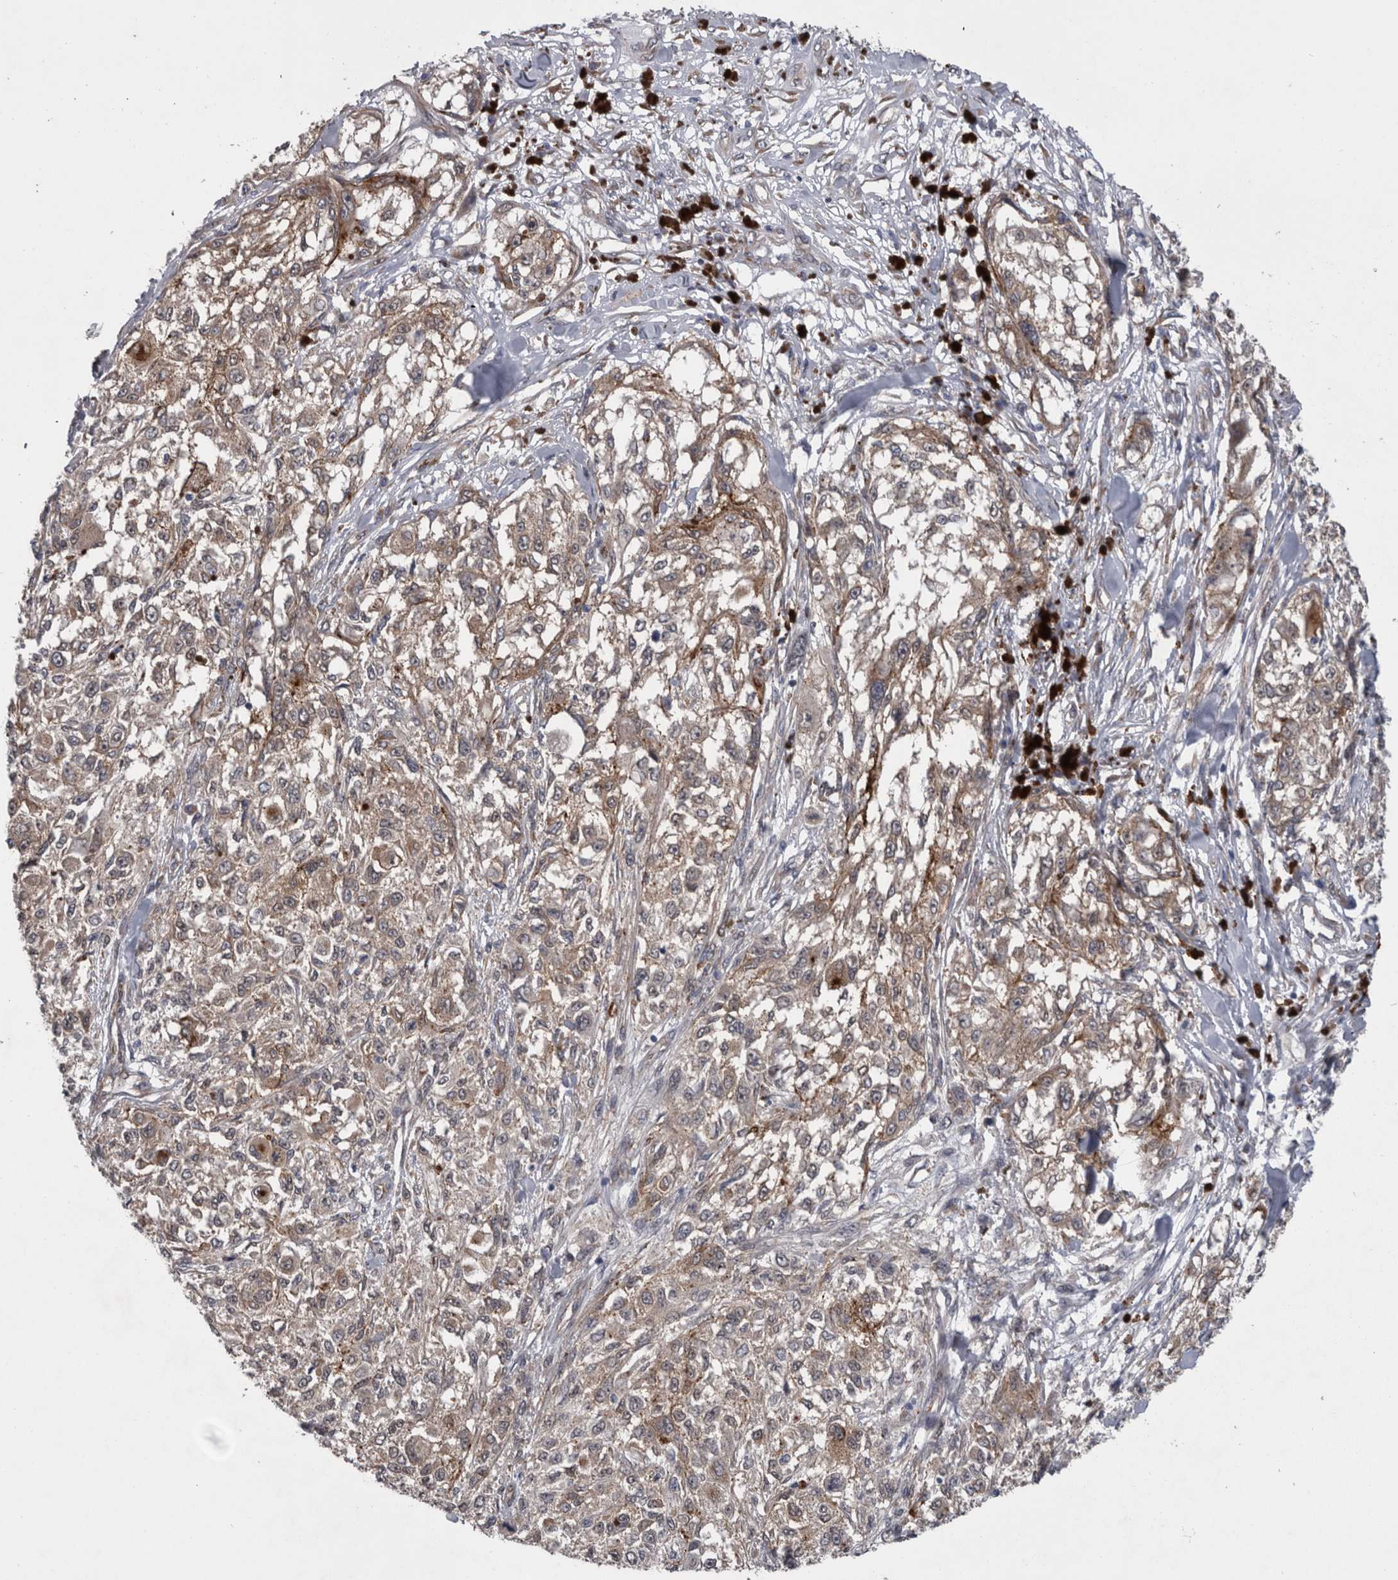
{"staining": {"intensity": "weak", "quantity": ">75%", "location": "cytoplasmic/membranous"}, "tissue": "melanoma", "cell_type": "Tumor cells", "image_type": "cancer", "snomed": [{"axis": "morphology", "description": "Necrosis, NOS"}, {"axis": "morphology", "description": "Malignant melanoma, NOS"}, {"axis": "topography", "description": "Skin"}], "caption": "Immunohistochemical staining of malignant melanoma demonstrates low levels of weak cytoplasmic/membranous expression in about >75% of tumor cells.", "gene": "DDX6", "patient": {"sex": "female", "age": 87}}